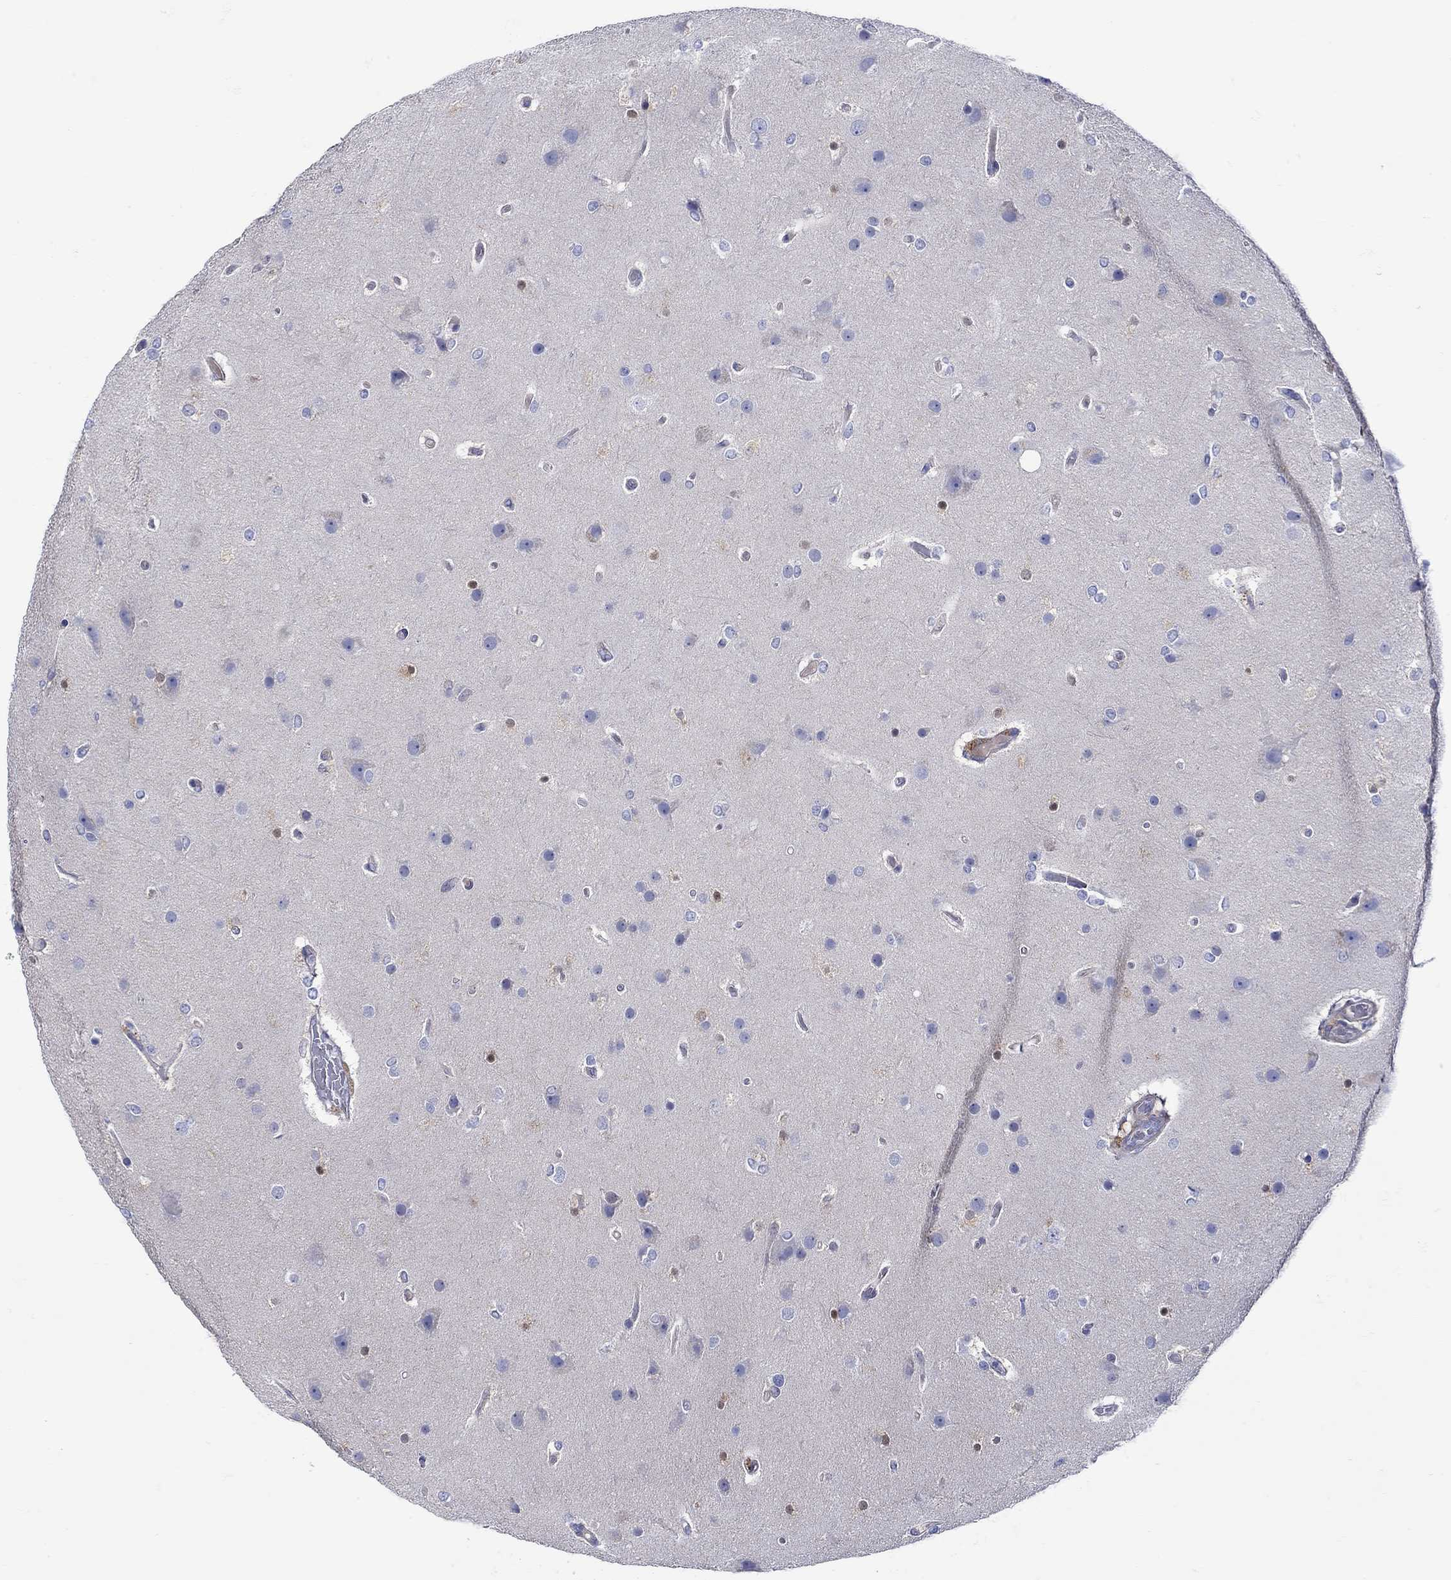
{"staining": {"intensity": "negative", "quantity": "none", "location": "none"}, "tissue": "glioma", "cell_type": "Tumor cells", "image_type": "cancer", "snomed": [{"axis": "morphology", "description": "Glioma, malignant, High grade"}, {"axis": "topography", "description": "Brain"}], "caption": "Glioma stained for a protein using immunohistochemistry (IHC) shows no expression tumor cells.", "gene": "MSI1", "patient": {"sex": "female", "age": 61}}